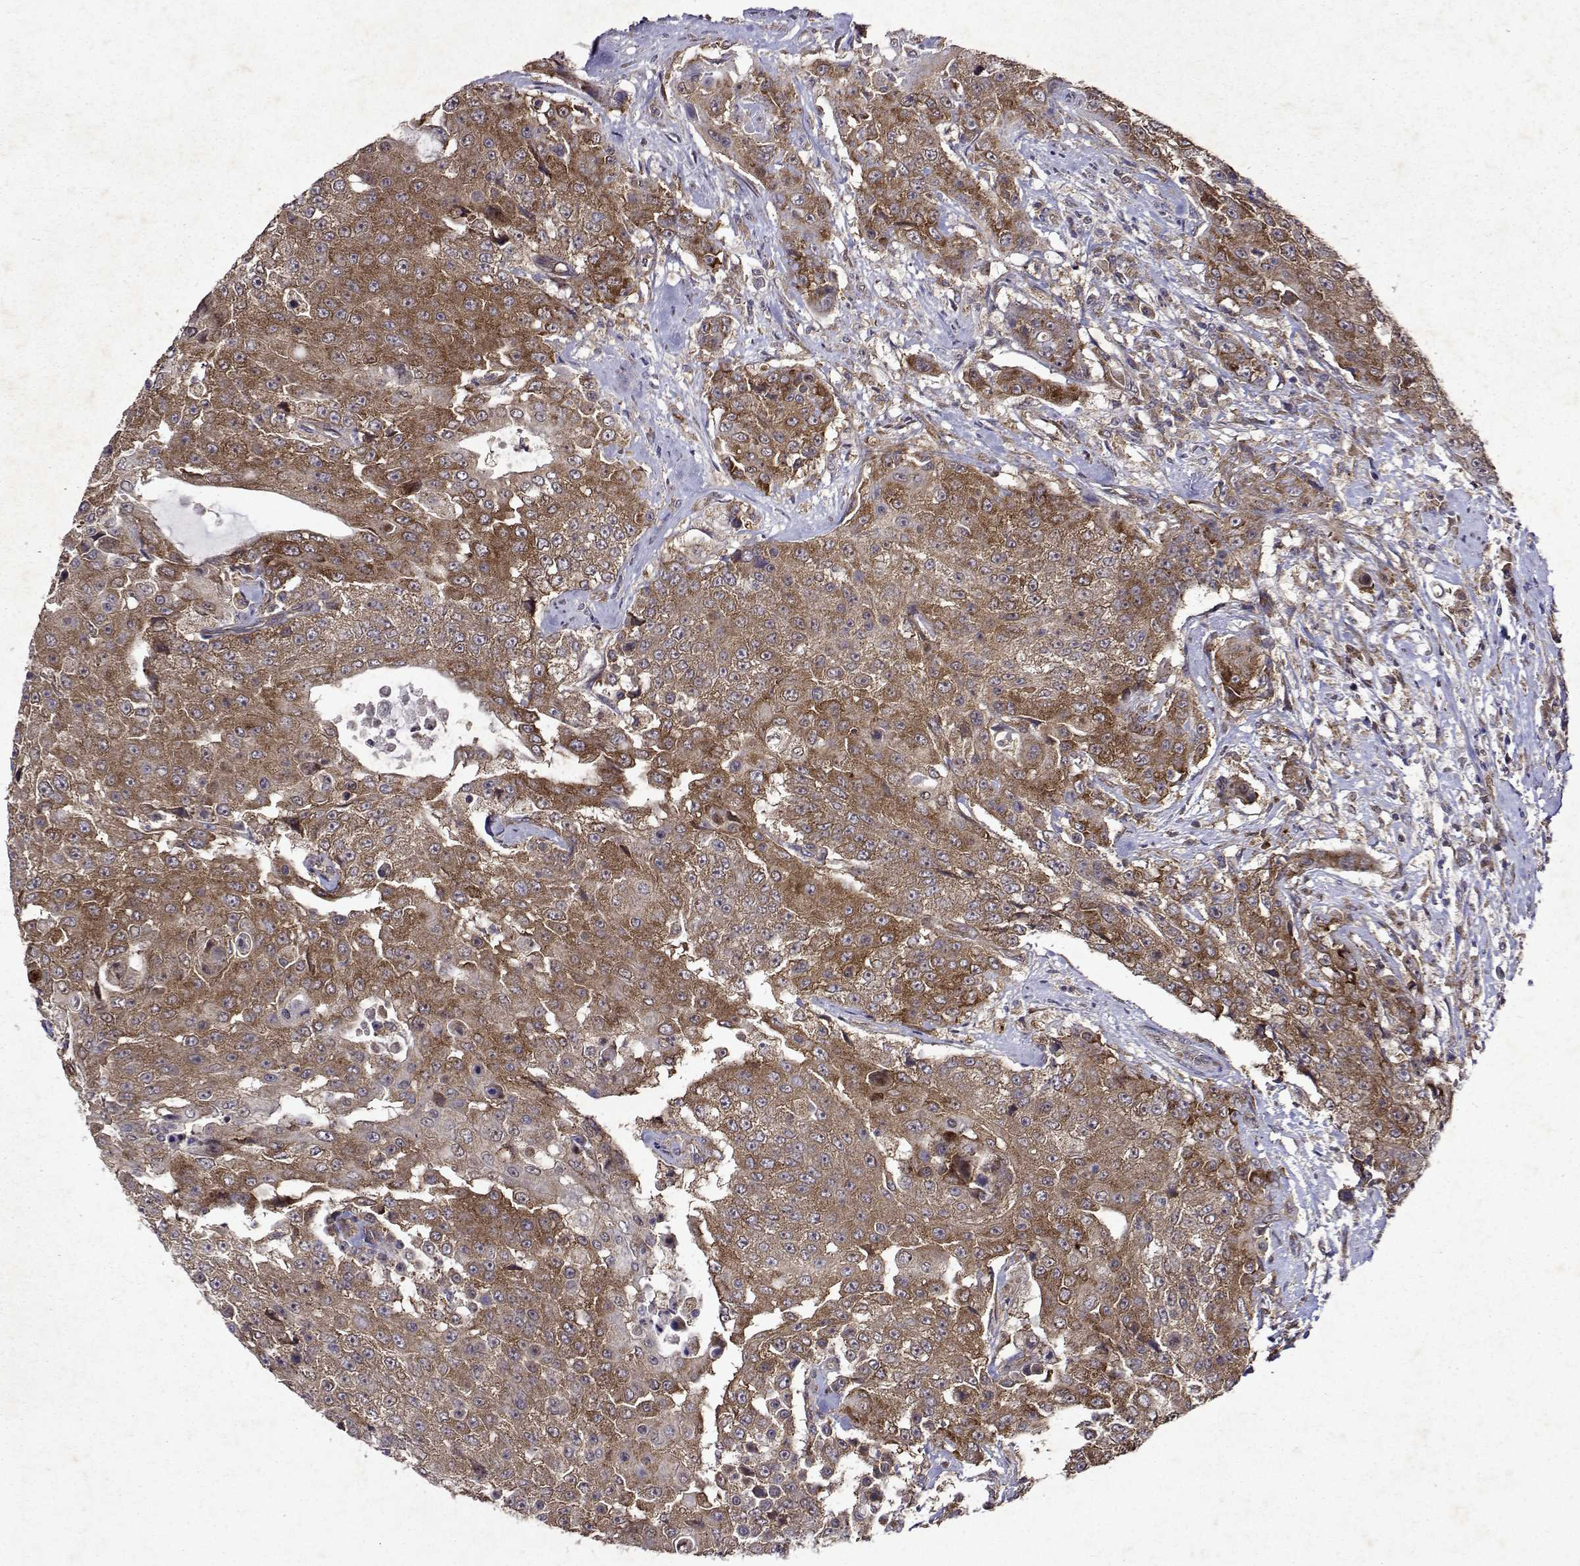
{"staining": {"intensity": "moderate", "quantity": ">75%", "location": "cytoplasmic/membranous"}, "tissue": "urothelial cancer", "cell_type": "Tumor cells", "image_type": "cancer", "snomed": [{"axis": "morphology", "description": "Urothelial carcinoma, High grade"}, {"axis": "topography", "description": "Urinary bladder"}], "caption": "Human urothelial carcinoma (high-grade) stained with a protein marker reveals moderate staining in tumor cells.", "gene": "TARBP2", "patient": {"sex": "female", "age": 63}}